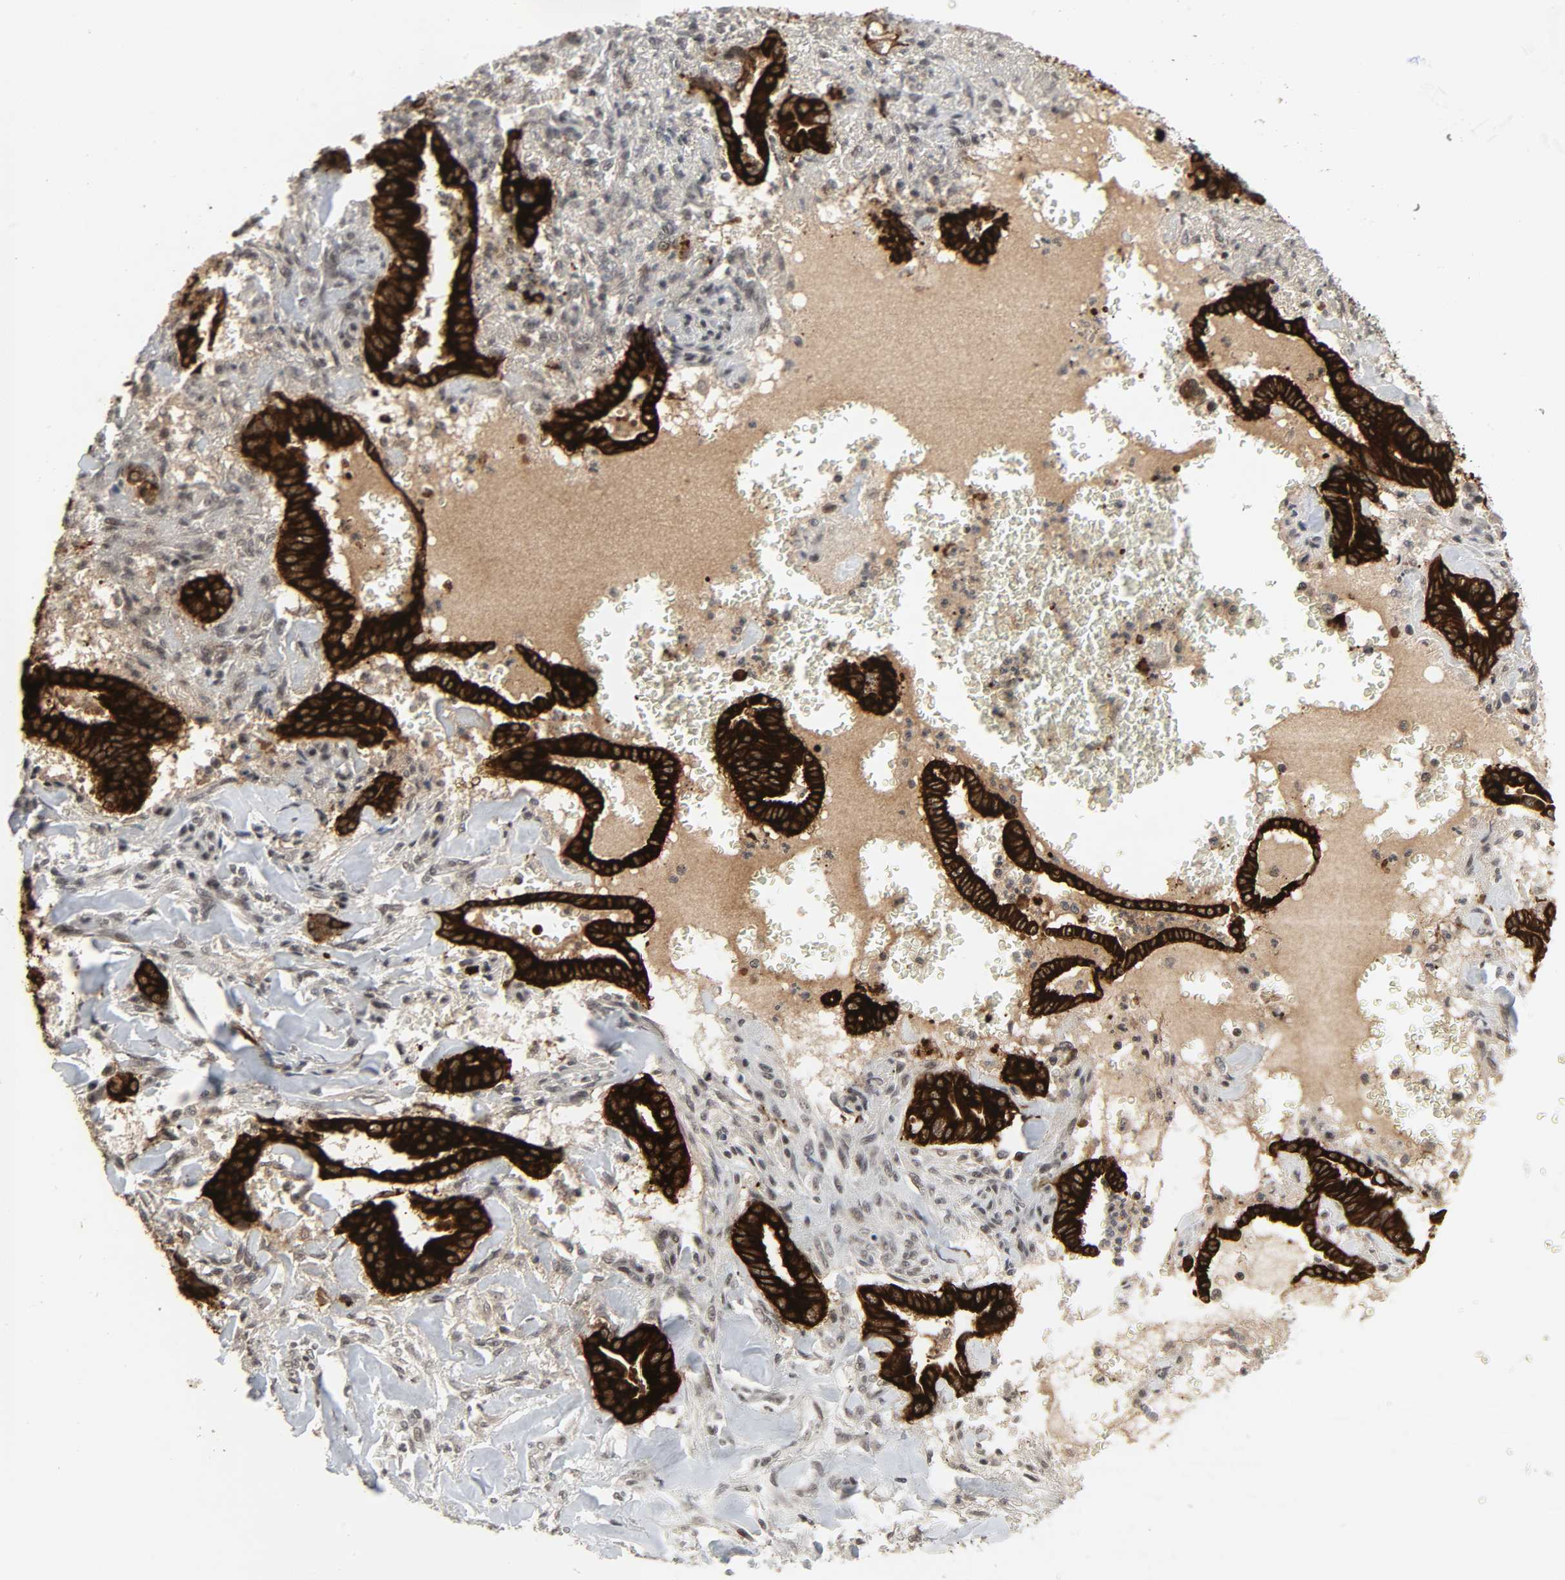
{"staining": {"intensity": "strong", "quantity": ">75%", "location": "cytoplasmic/membranous"}, "tissue": "liver cancer", "cell_type": "Tumor cells", "image_type": "cancer", "snomed": [{"axis": "morphology", "description": "Cholangiocarcinoma"}, {"axis": "topography", "description": "Liver"}], "caption": "Immunohistochemical staining of liver cancer exhibits strong cytoplasmic/membranous protein expression in approximately >75% of tumor cells.", "gene": "MUC1", "patient": {"sex": "female", "age": 67}}